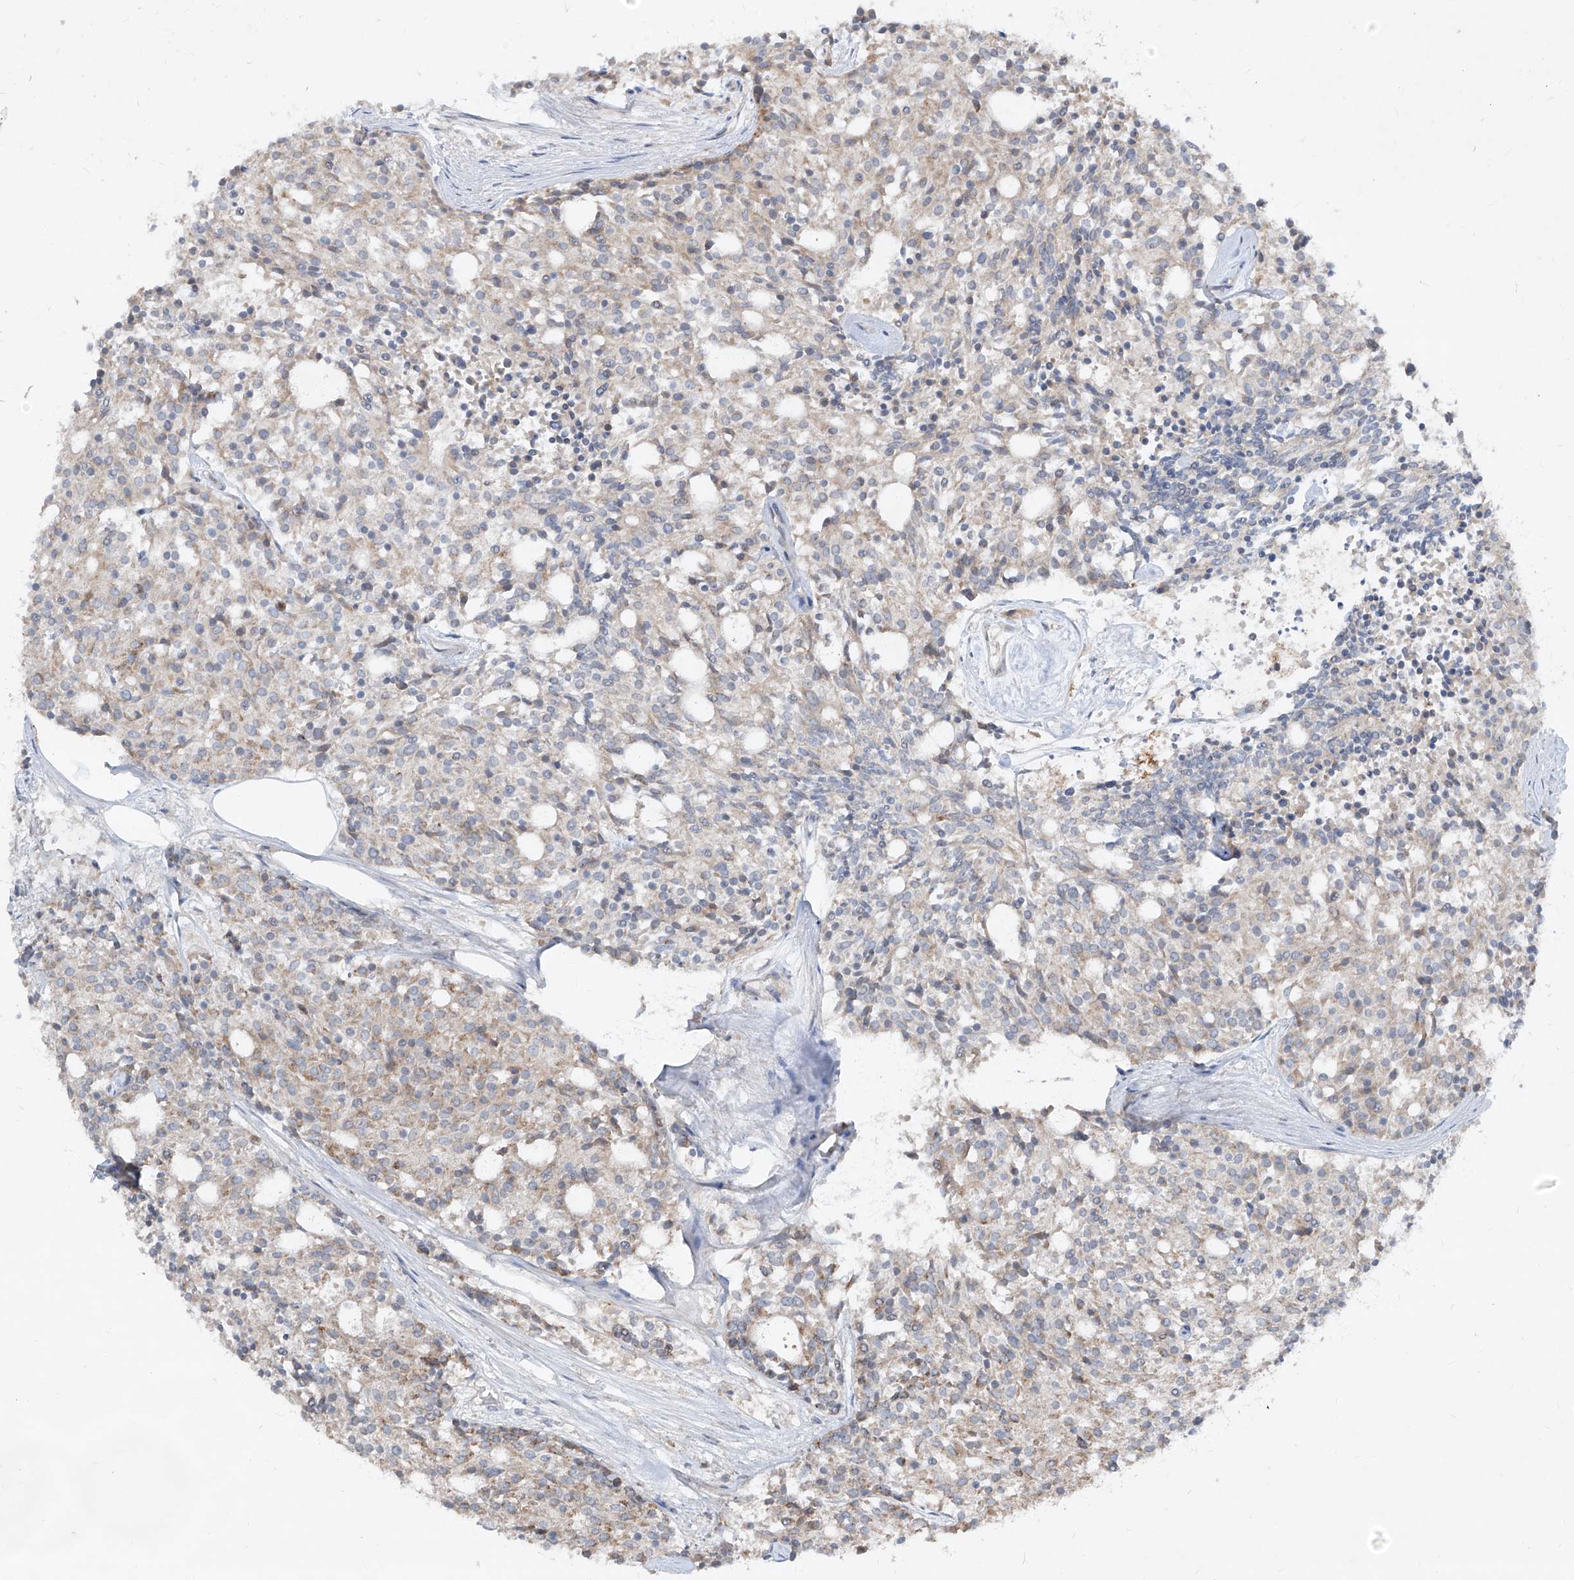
{"staining": {"intensity": "moderate", "quantity": "25%-75%", "location": "cytoplasmic/membranous"}, "tissue": "carcinoid", "cell_type": "Tumor cells", "image_type": "cancer", "snomed": [{"axis": "morphology", "description": "Carcinoid, malignant, NOS"}, {"axis": "topography", "description": "Pancreas"}], "caption": "Carcinoid (malignant) stained with a protein marker shows moderate staining in tumor cells.", "gene": "ABCD3", "patient": {"sex": "female", "age": 54}}